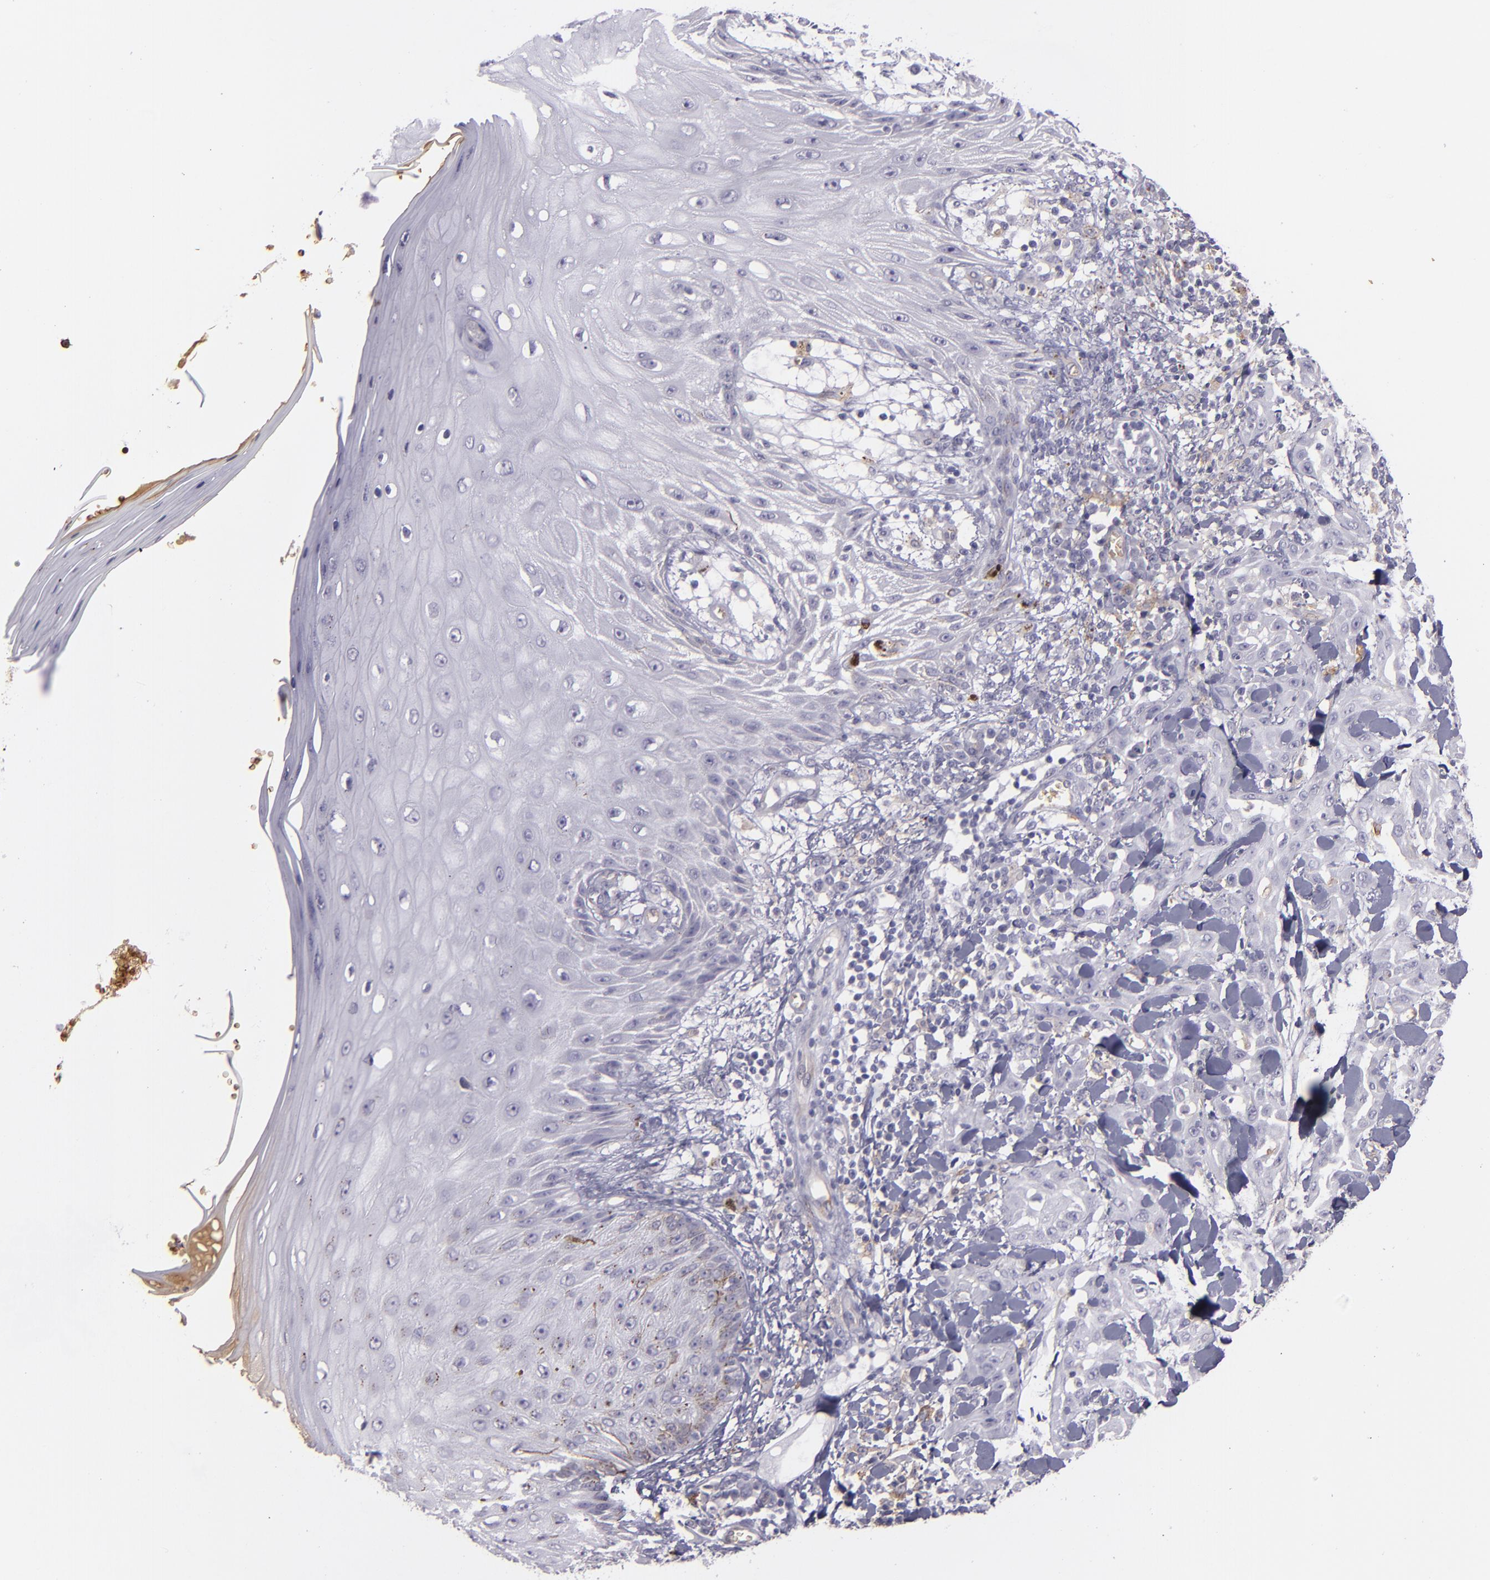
{"staining": {"intensity": "negative", "quantity": "none", "location": "none"}, "tissue": "skin cancer", "cell_type": "Tumor cells", "image_type": "cancer", "snomed": [{"axis": "morphology", "description": "Squamous cell carcinoma, NOS"}, {"axis": "topography", "description": "Skin"}], "caption": "A high-resolution photomicrograph shows immunohistochemistry (IHC) staining of skin squamous cell carcinoma, which exhibits no significant expression in tumor cells.", "gene": "ACE", "patient": {"sex": "male", "age": 24}}